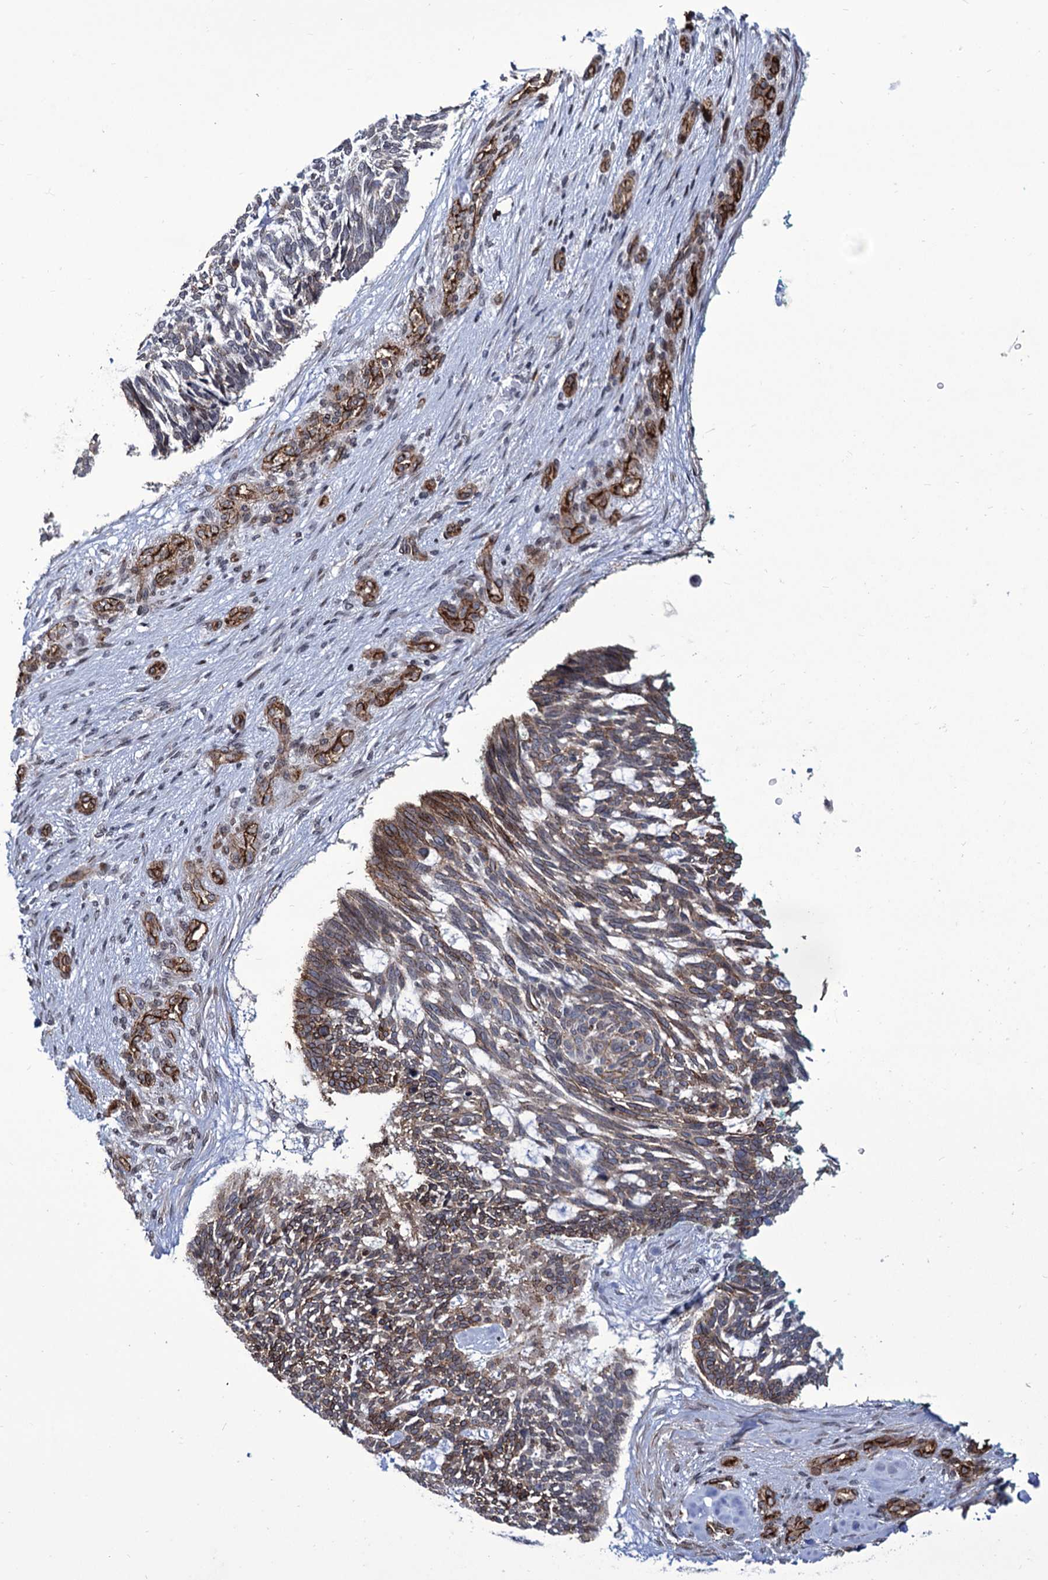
{"staining": {"intensity": "moderate", "quantity": "25%-75%", "location": "cytoplasmic/membranous,nuclear"}, "tissue": "skin cancer", "cell_type": "Tumor cells", "image_type": "cancer", "snomed": [{"axis": "morphology", "description": "Basal cell carcinoma"}, {"axis": "topography", "description": "Skin"}], "caption": "A brown stain shows moderate cytoplasmic/membranous and nuclear expression of a protein in skin cancer tumor cells. The protein is stained brown, and the nuclei are stained in blue (DAB (3,3'-diaminobenzidine) IHC with brightfield microscopy, high magnification).", "gene": "ZC3H12C", "patient": {"sex": "male", "age": 88}}